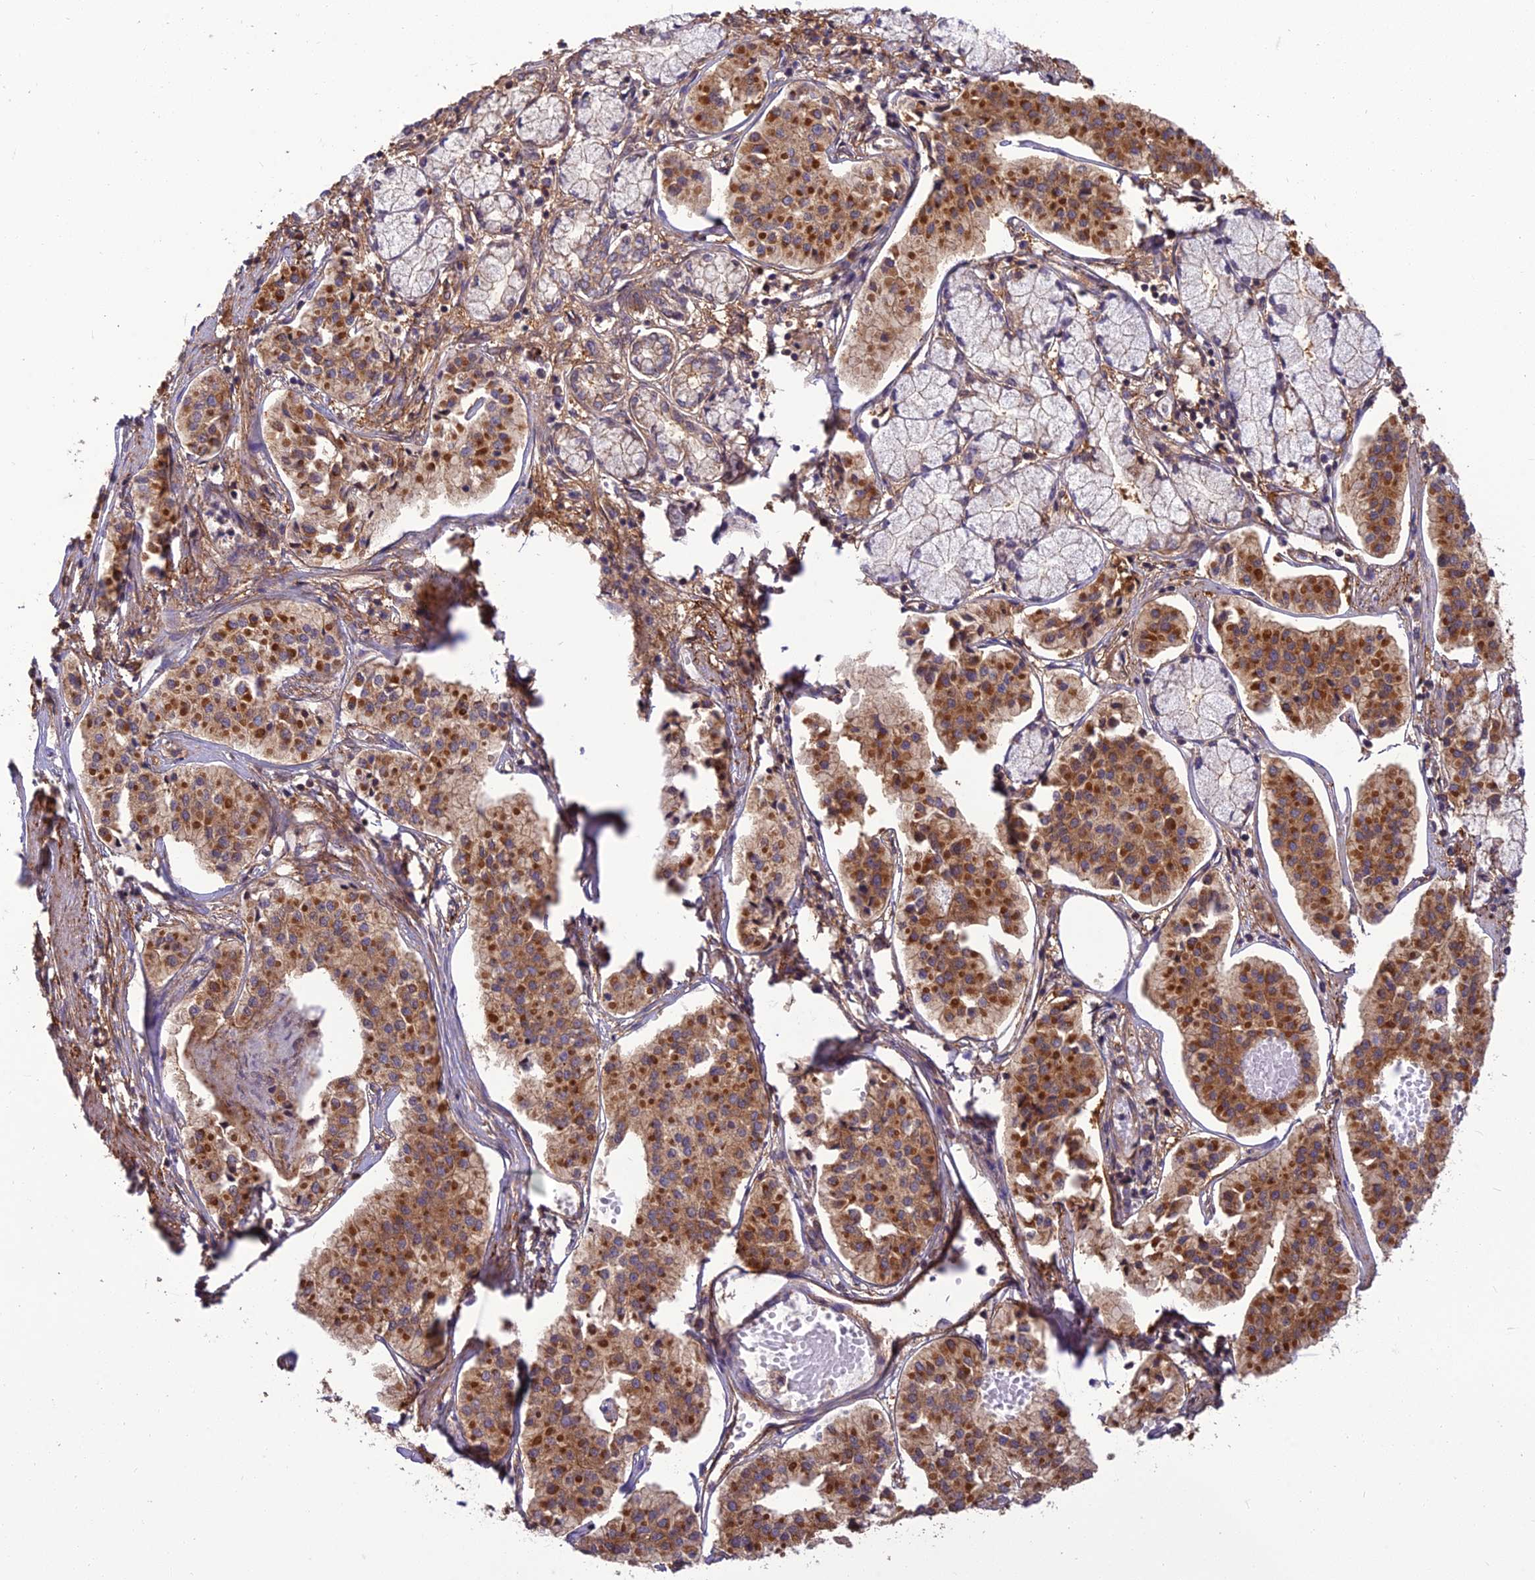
{"staining": {"intensity": "strong", "quantity": ">75%", "location": "cytoplasmic/membranous"}, "tissue": "pancreatic cancer", "cell_type": "Tumor cells", "image_type": "cancer", "snomed": [{"axis": "morphology", "description": "Adenocarcinoma, NOS"}, {"axis": "topography", "description": "Pancreas"}], "caption": "The histopathology image exhibits immunohistochemical staining of pancreatic cancer (adenocarcinoma). There is strong cytoplasmic/membranous positivity is identified in about >75% of tumor cells.", "gene": "HPSE2", "patient": {"sex": "female", "age": 50}}